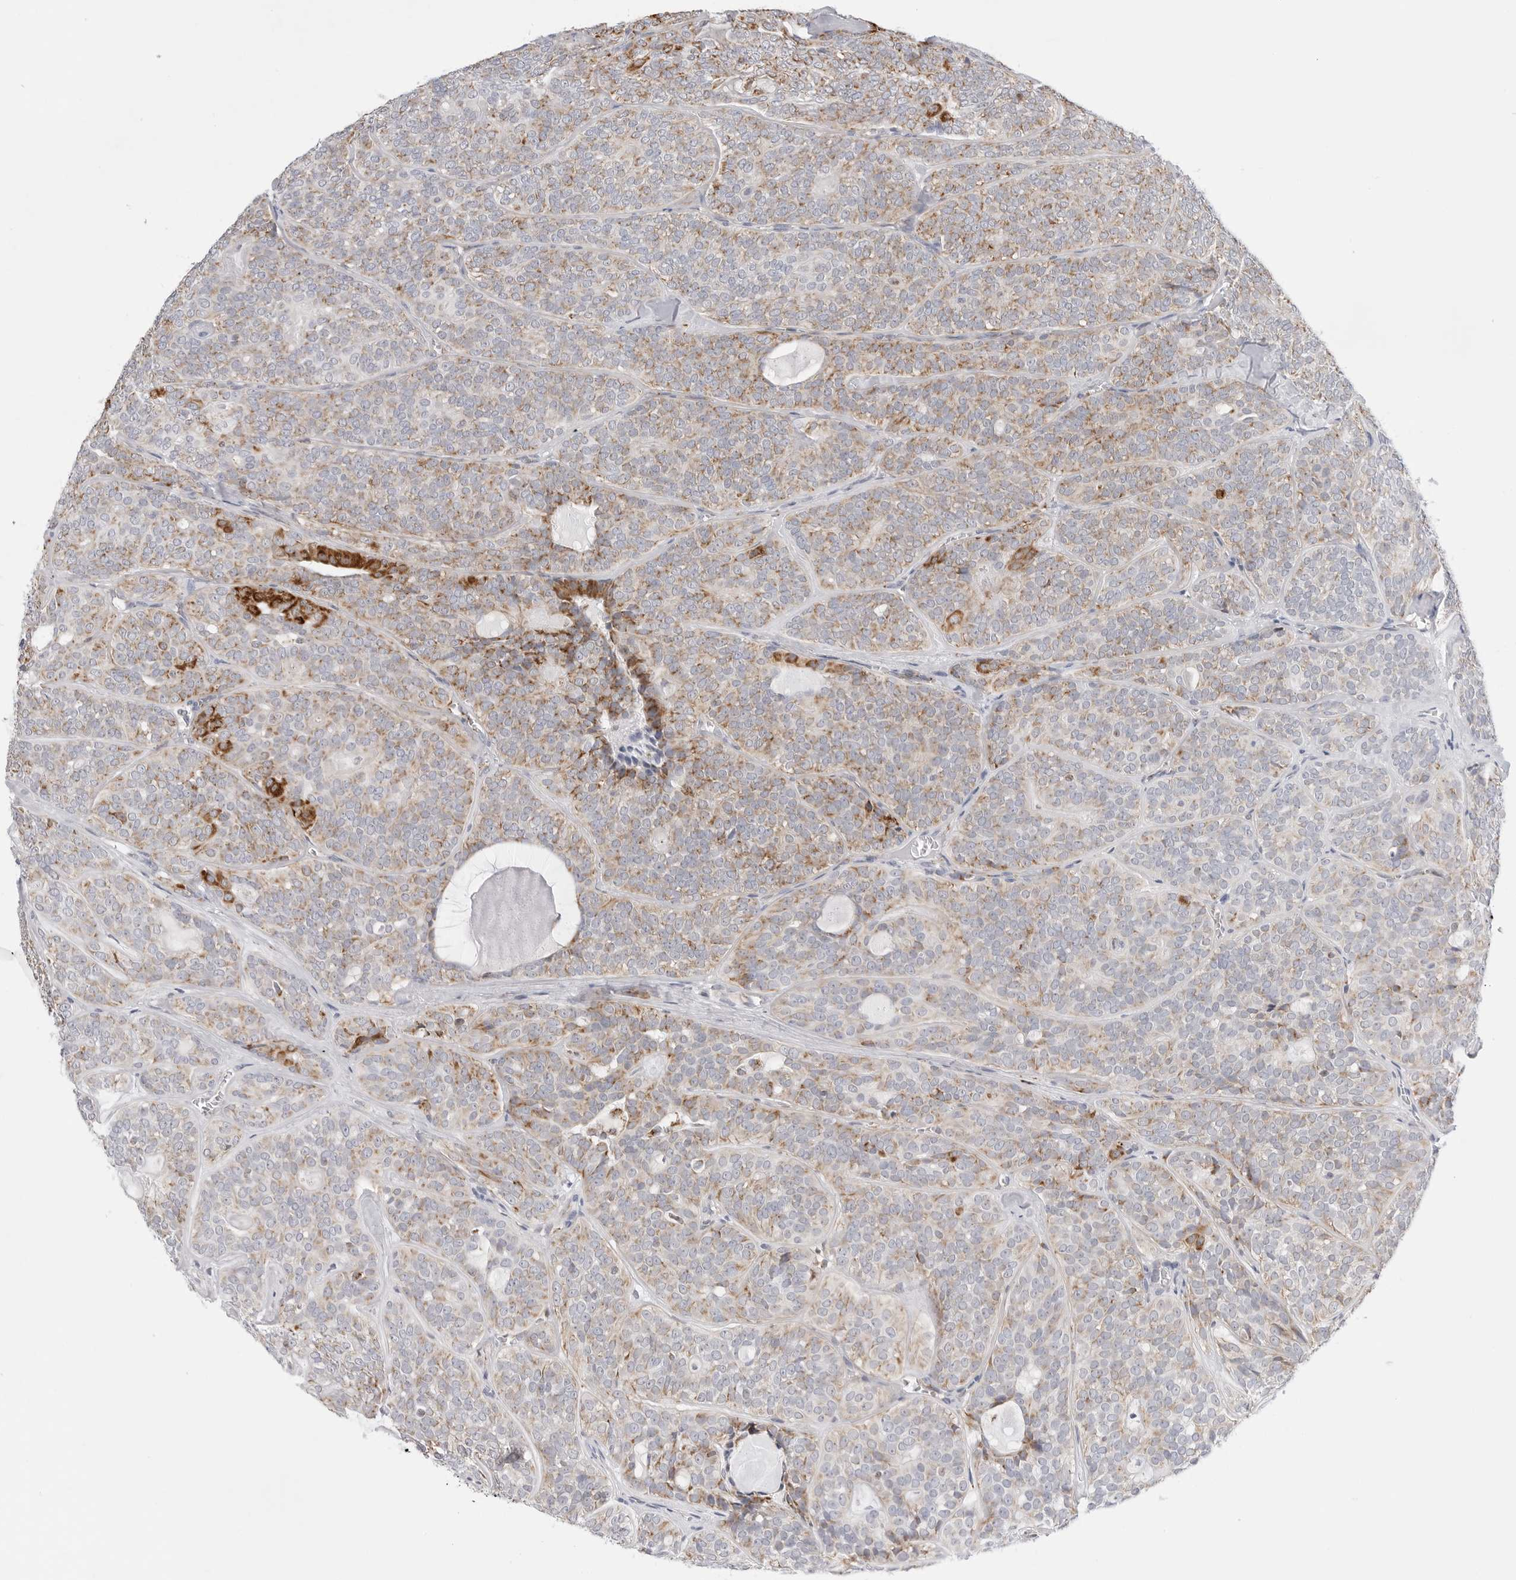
{"staining": {"intensity": "moderate", "quantity": "<25%", "location": "cytoplasmic/membranous"}, "tissue": "head and neck cancer", "cell_type": "Tumor cells", "image_type": "cancer", "snomed": [{"axis": "morphology", "description": "Adenocarcinoma, NOS"}, {"axis": "topography", "description": "Head-Neck"}], "caption": "Head and neck cancer stained for a protein (brown) shows moderate cytoplasmic/membranous positive staining in about <25% of tumor cells.", "gene": "ATP5IF1", "patient": {"sex": "male", "age": 66}}